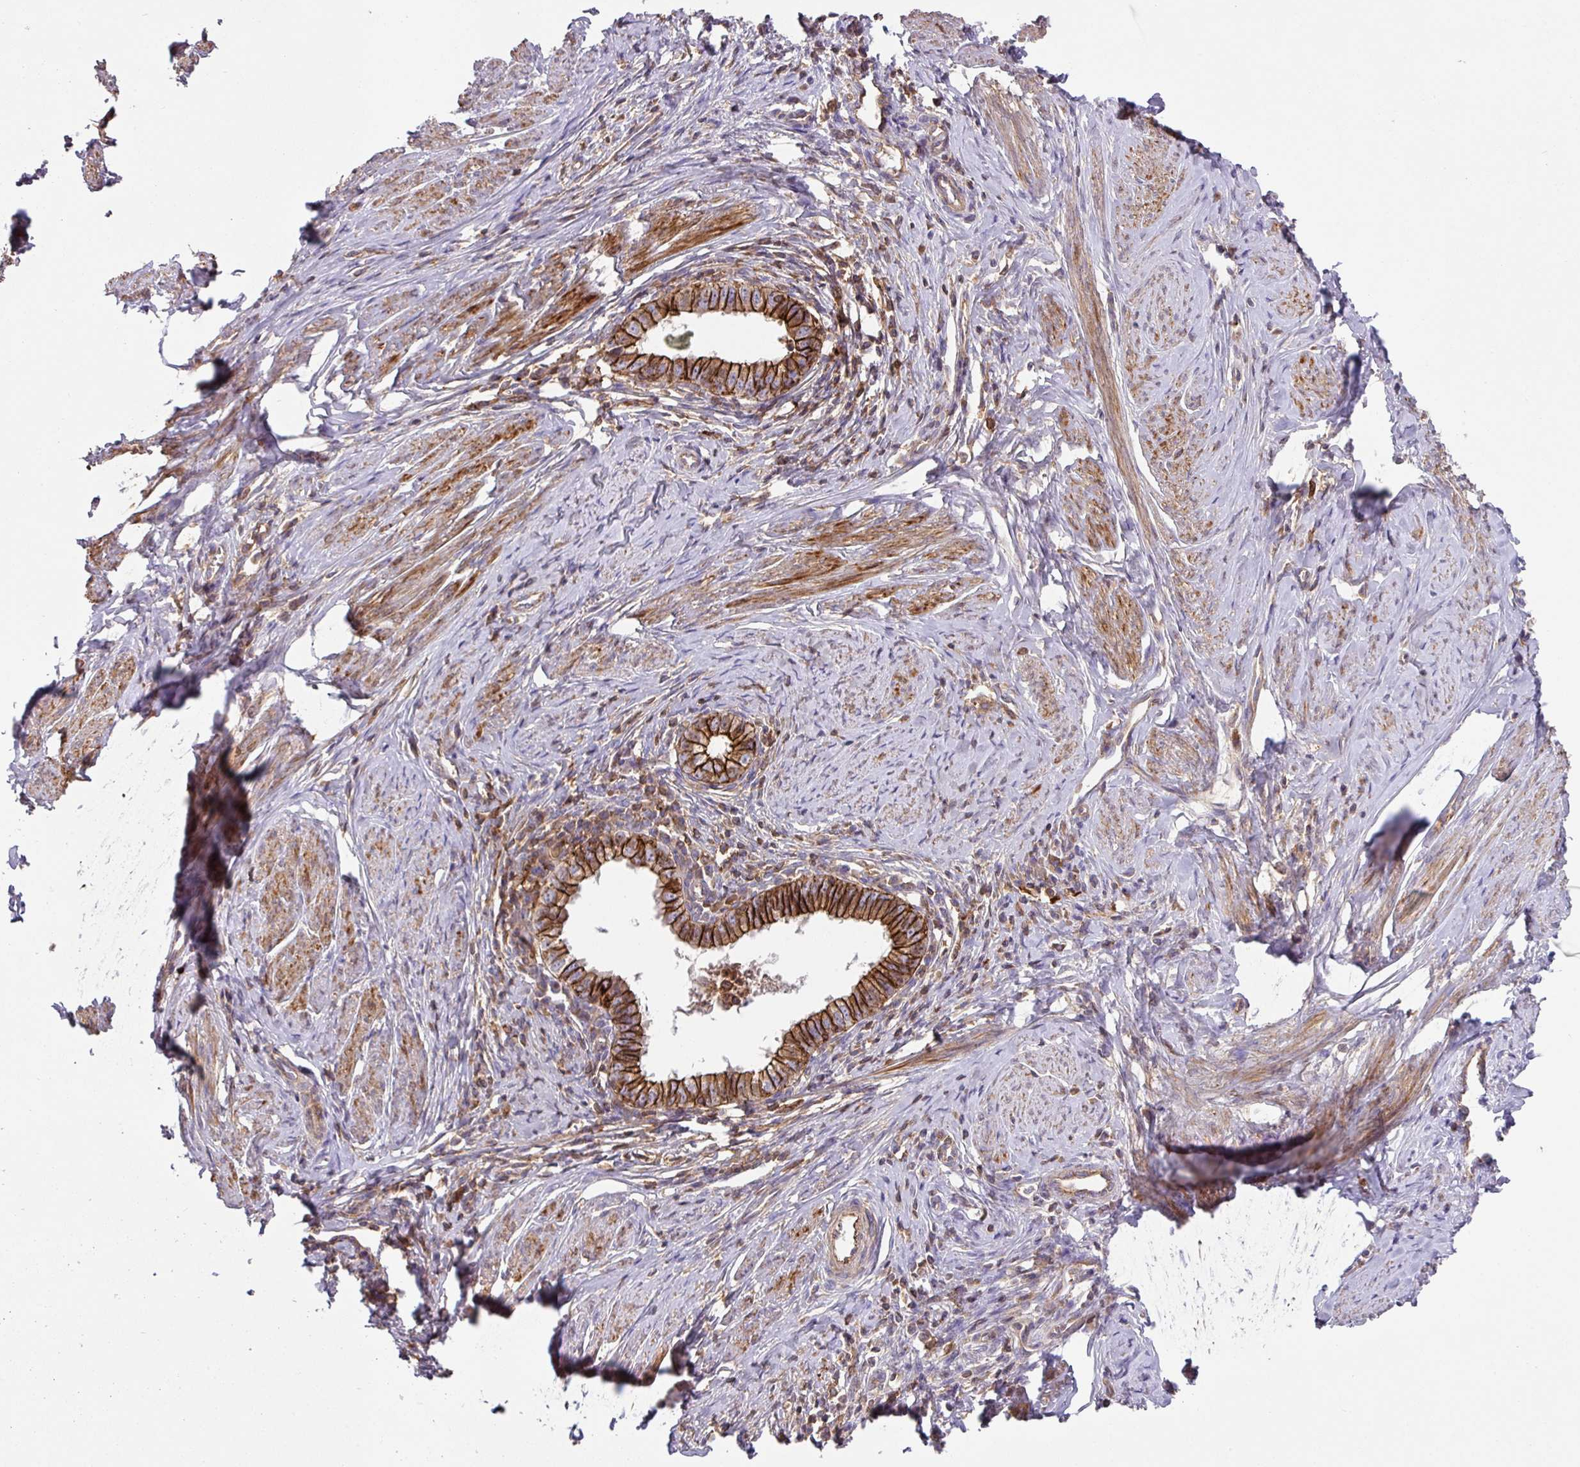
{"staining": {"intensity": "strong", "quantity": ">75%", "location": "cytoplasmic/membranous"}, "tissue": "cervical cancer", "cell_type": "Tumor cells", "image_type": "cancer", "snomed": [{"axis": "morphology", "description": "Adenocarcinoma, NOS"}, {"axis": "topography", "description": "Cervix"}], "caption": "Immunohistochemistry micrograph of neoplastic tissue: cervical cancer (adenocarcinoma) stained using immunohistochemistry (IHC) reveals high levels of strong protein expression localized specifically in the cytoplasmic/membranous of tumor cells, appearing as a cytoplasmic/membranous brown color.", "gene": "RIC1", "patient": {"sex": "female", "age": 36}}